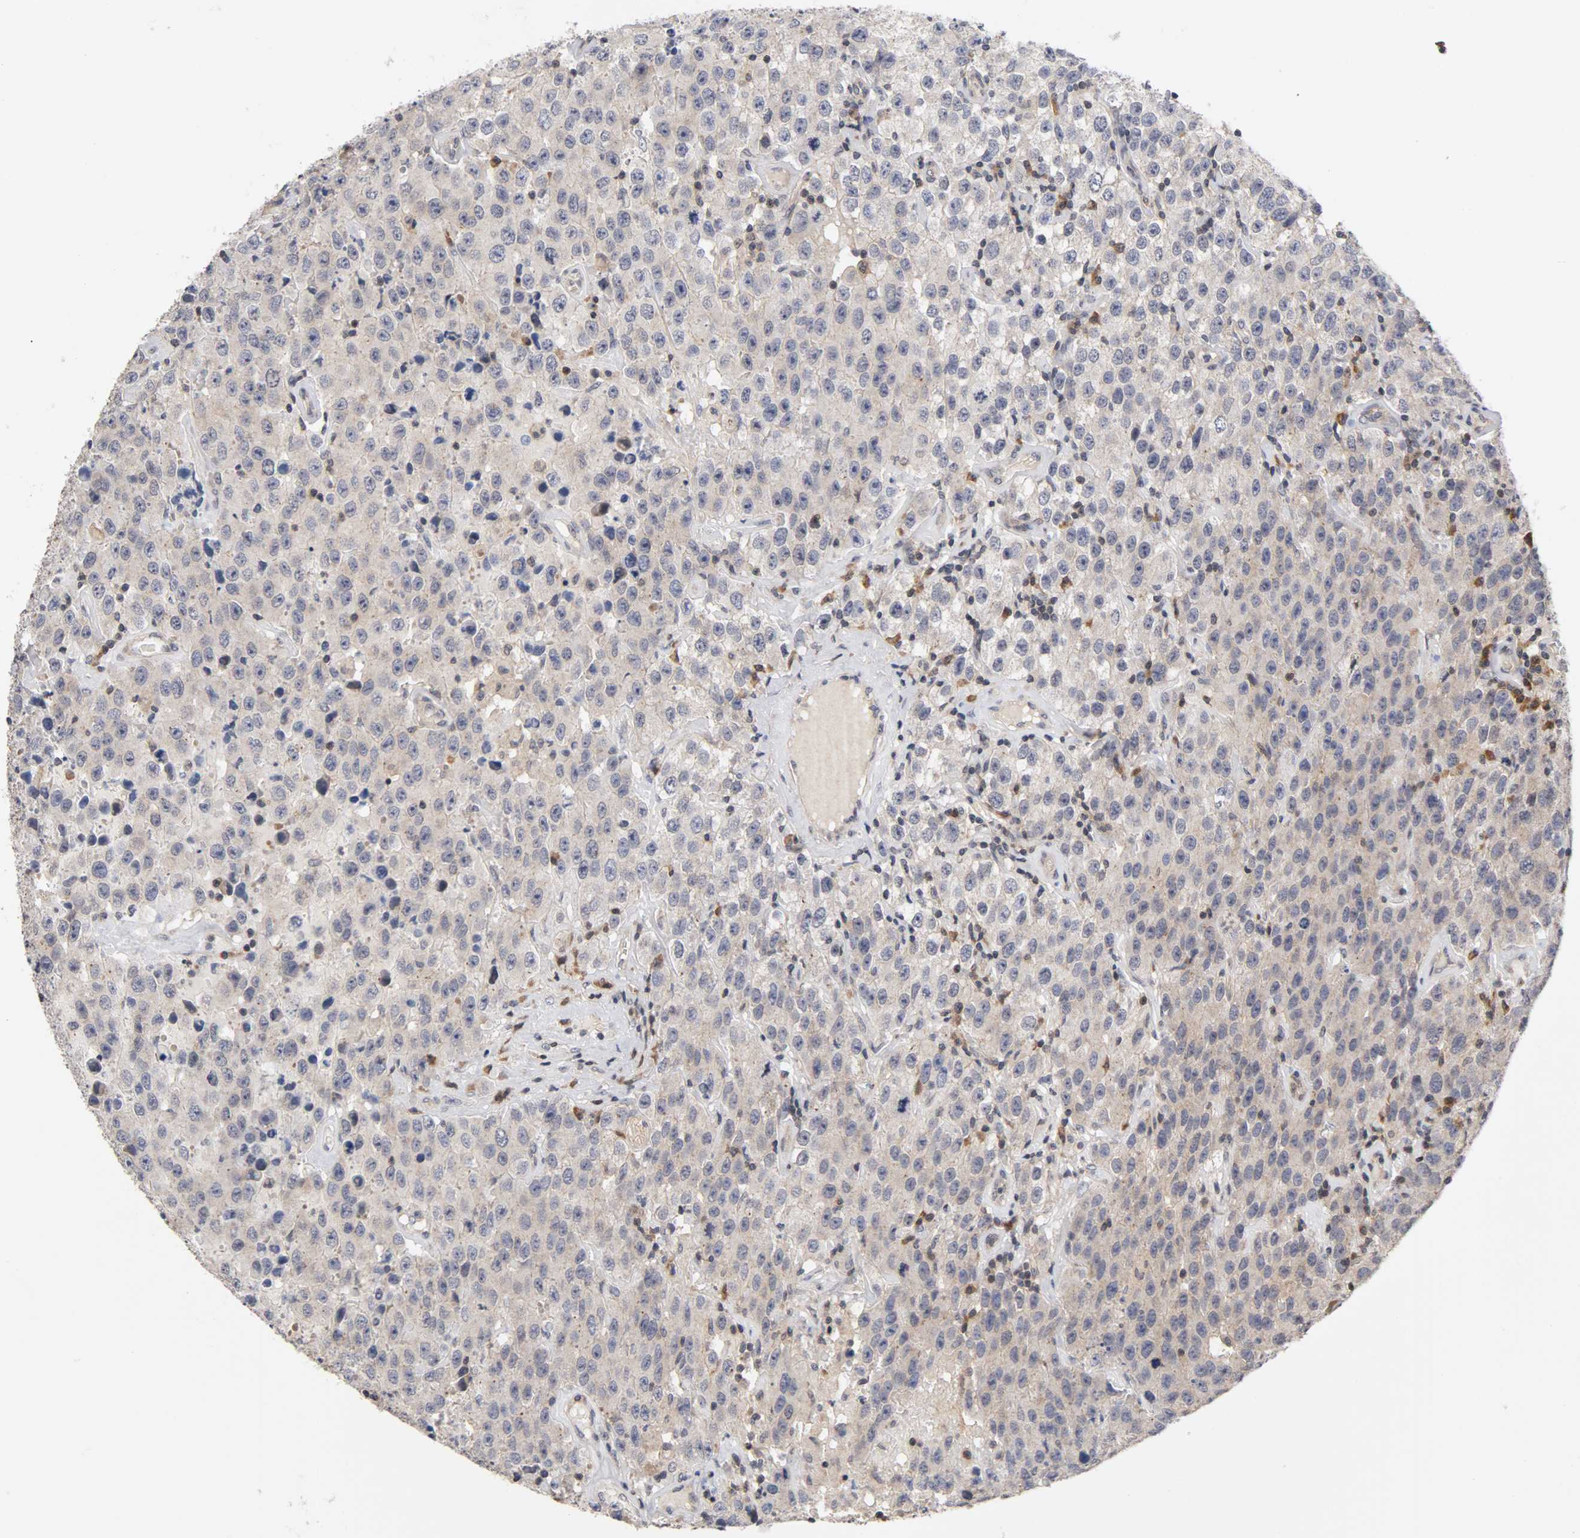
{"staining": {"intensity": "weak", "quantity": "25%-75%", "location": "cytoplasmic/membranous,nuclear"}, "tissue": "testis cancer", "cell_type": "Tumor cells", "image_type": "cancer", "snomed": [{"axis": "morphology", "description": "Seminoma, NOS"}, {"axis": "topography", "description": "Testis"}], "caption": "Immunohistochemistry staining of seminoma (testis), which reveals low levels of weak cytoplasmic/membranous and nuclear positivity in about 25%-75% of tumor cells indicating weak cytoplasmic/membranous and nuclear protein expression. The staining was performed using DAB (3,3'-diaminobenzidine) (brown) for protein detection and nuclei were counterstained in hematoxylin (blue).", "gene": "UBE2M", "patient": {"sex": "male", "age": 52}}